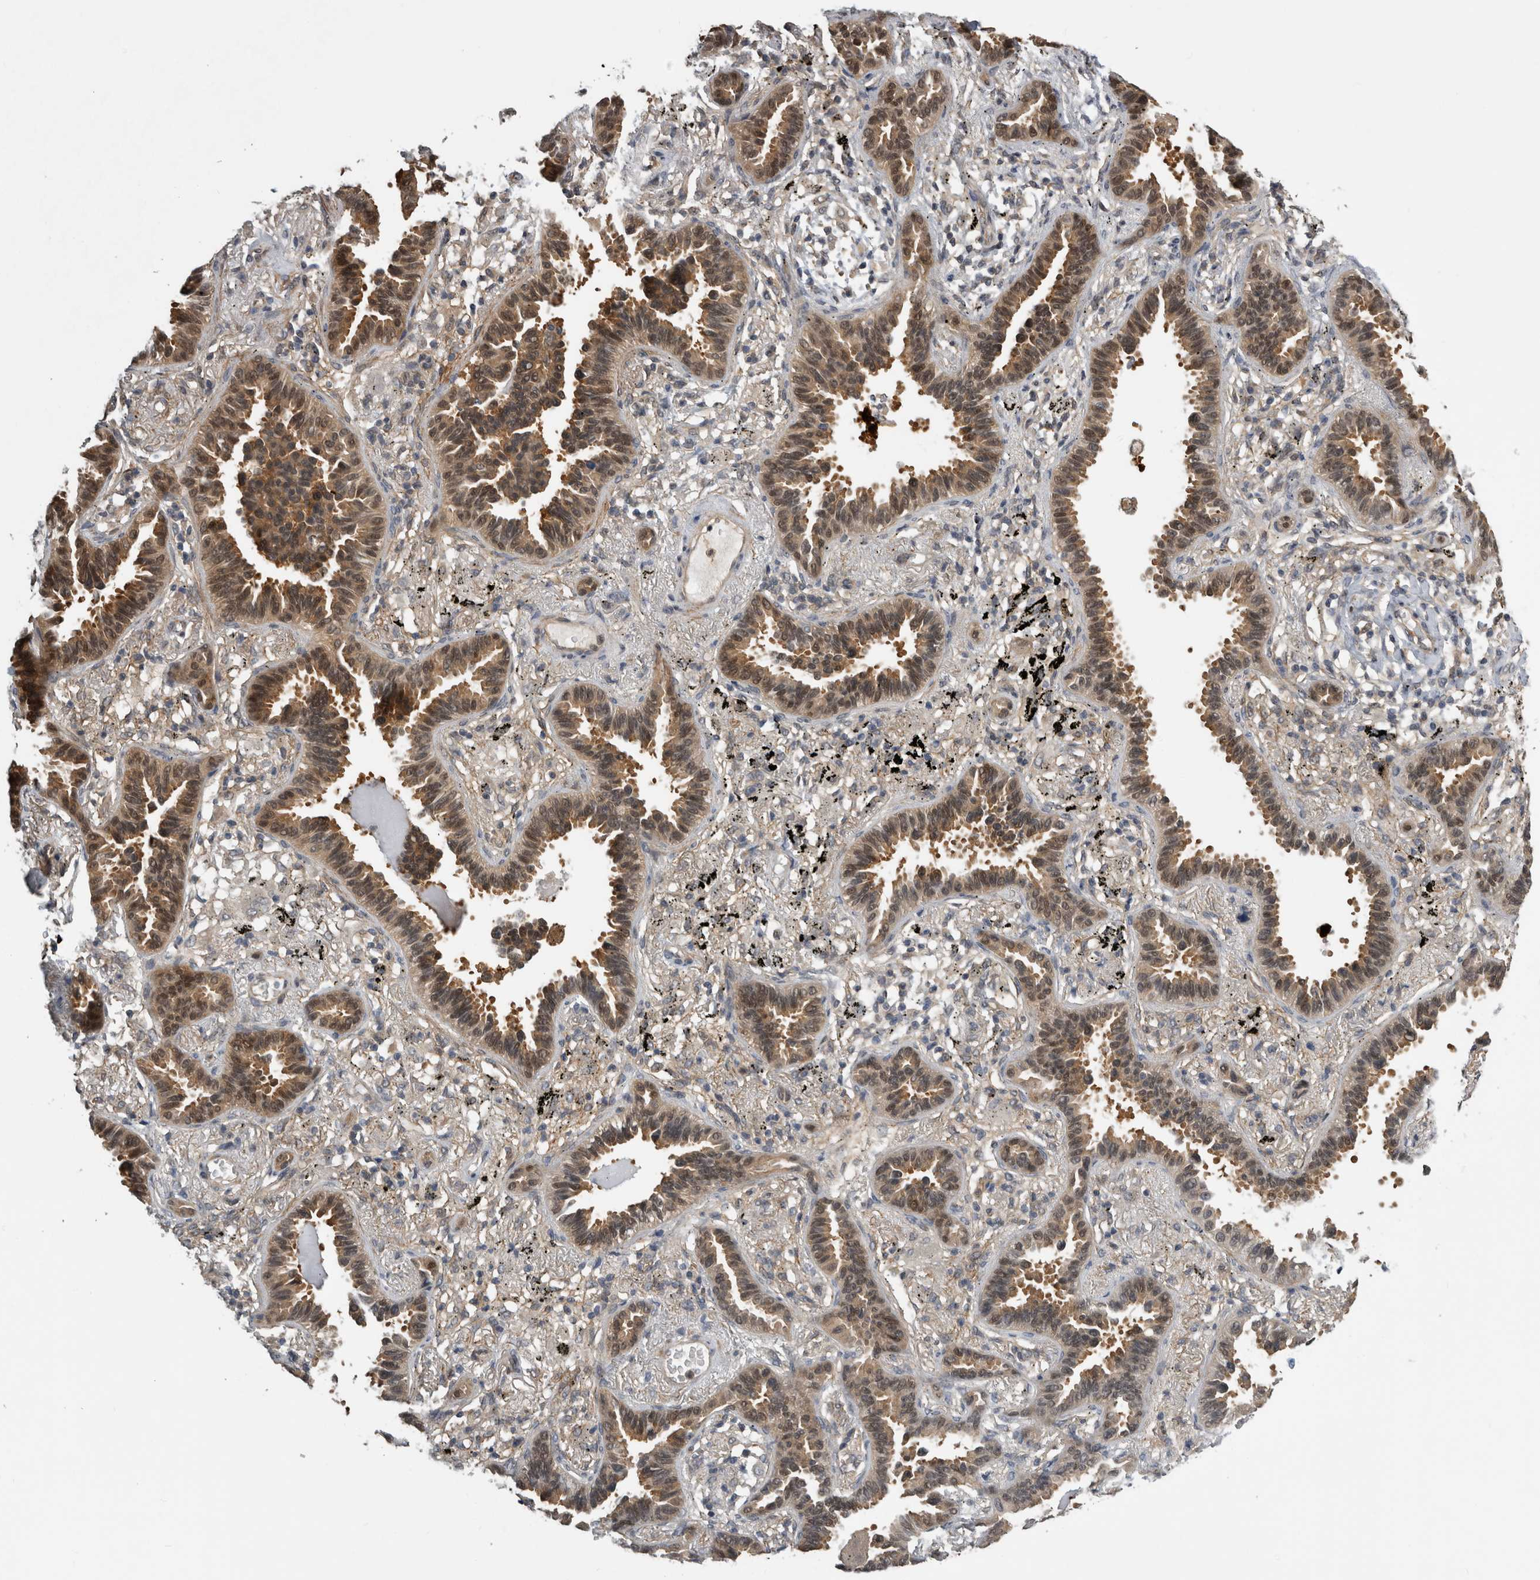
{"staining": {"intensity": "moderate", "quantity": ">75%", "location": "cytoplasmic/membranous,nuclear"}, "tissue": "lung cancer", "cell_type": "Tumor cells", "image_type": "cancer", "snomed": [{"axis": "morphology", "description": "Adenocarcinoma, NOS"}, {"axis": "topography", "description": "Lung"}], "caption": "Lung cancer (adenocarcinoma) stained for a protein shows moderate cytoplasmic/membranous and nuclear positivity in tumor cells.", "gene": "NAPRT", "patient": {"sex": "male", "age": 59}}